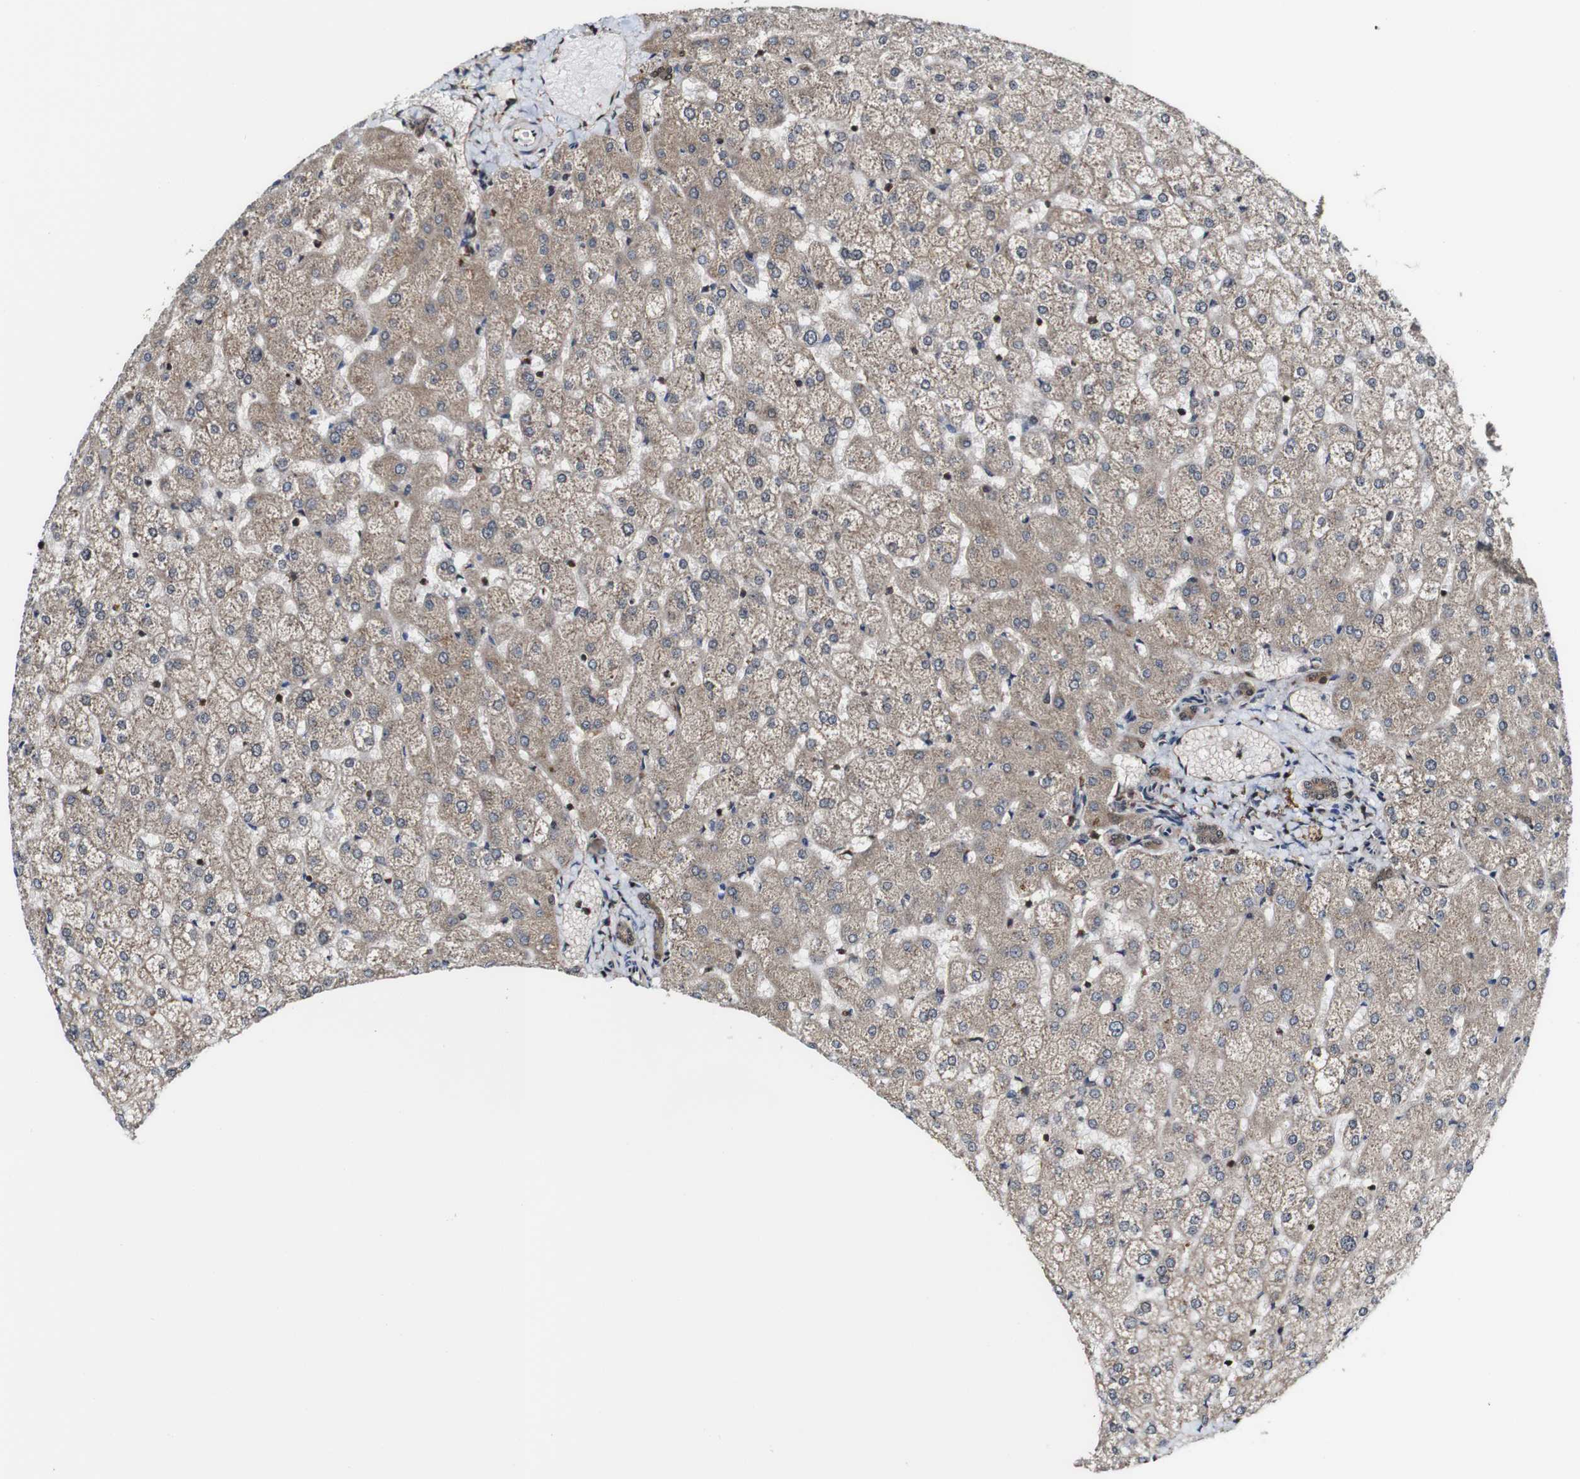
{"staining": {"intensity": "moderate", "quantity": ">75%", "location": "cytoplasmic/membranous"}, "tissue": "liver", "cell_type": "Cholangiocytes", "image_type": "normal", "snomed": [{"axis": "morphology", "description": "Normal tissue, NOS"}, {"axis": "topography", "description": "Liver"}], "caption": "Immunohistochemical staining of benign human liver shows medium levels of moderate cytoplasmic/membranous positivity in approximately >75% of cholangiocytes. (DAB IHC with brightfield microscopy, high magnification).", "gene": "PTPRR", "patient": {"sex": "female", "age": 32}}